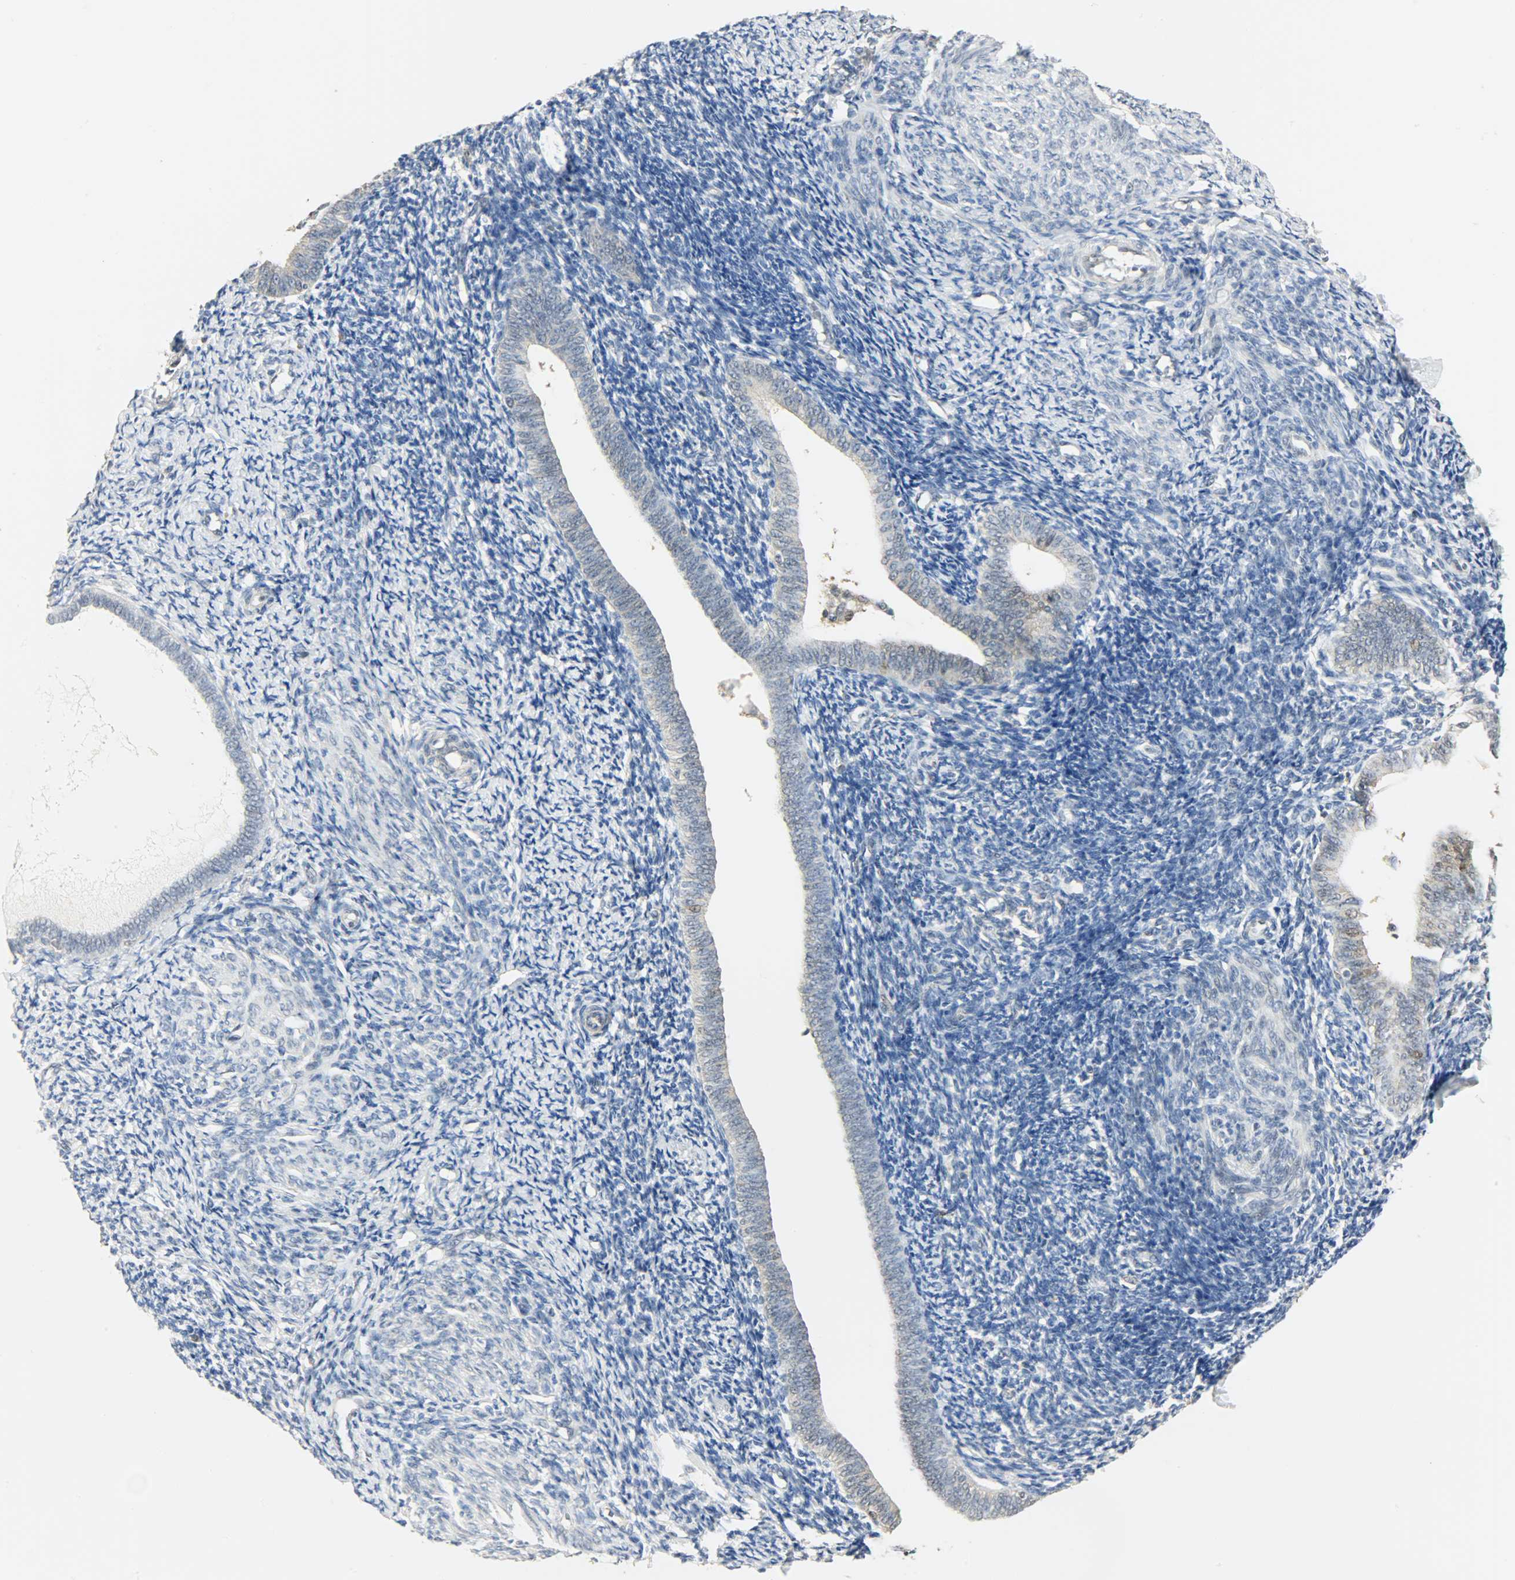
{"staining": {"intensity": "weak", "quantity": "<25%", "location": "nuclear"}, "tissue": "endometrium", "cell_type": "Cells in endometrial stroma", "image_type": "normal", "snomed": [{"axis": "morphology", "description": "Normal tissue, NOS"}, {"axis": "topography", "description": "Endometrium"}], "caption": "DAB immunohistochemical staining of unremarkable endometrium reveals no significant positivity in cells in endometrial stroma.", "gene": "NPEPL1", "patient": {"sex": "female", "age": 57}}